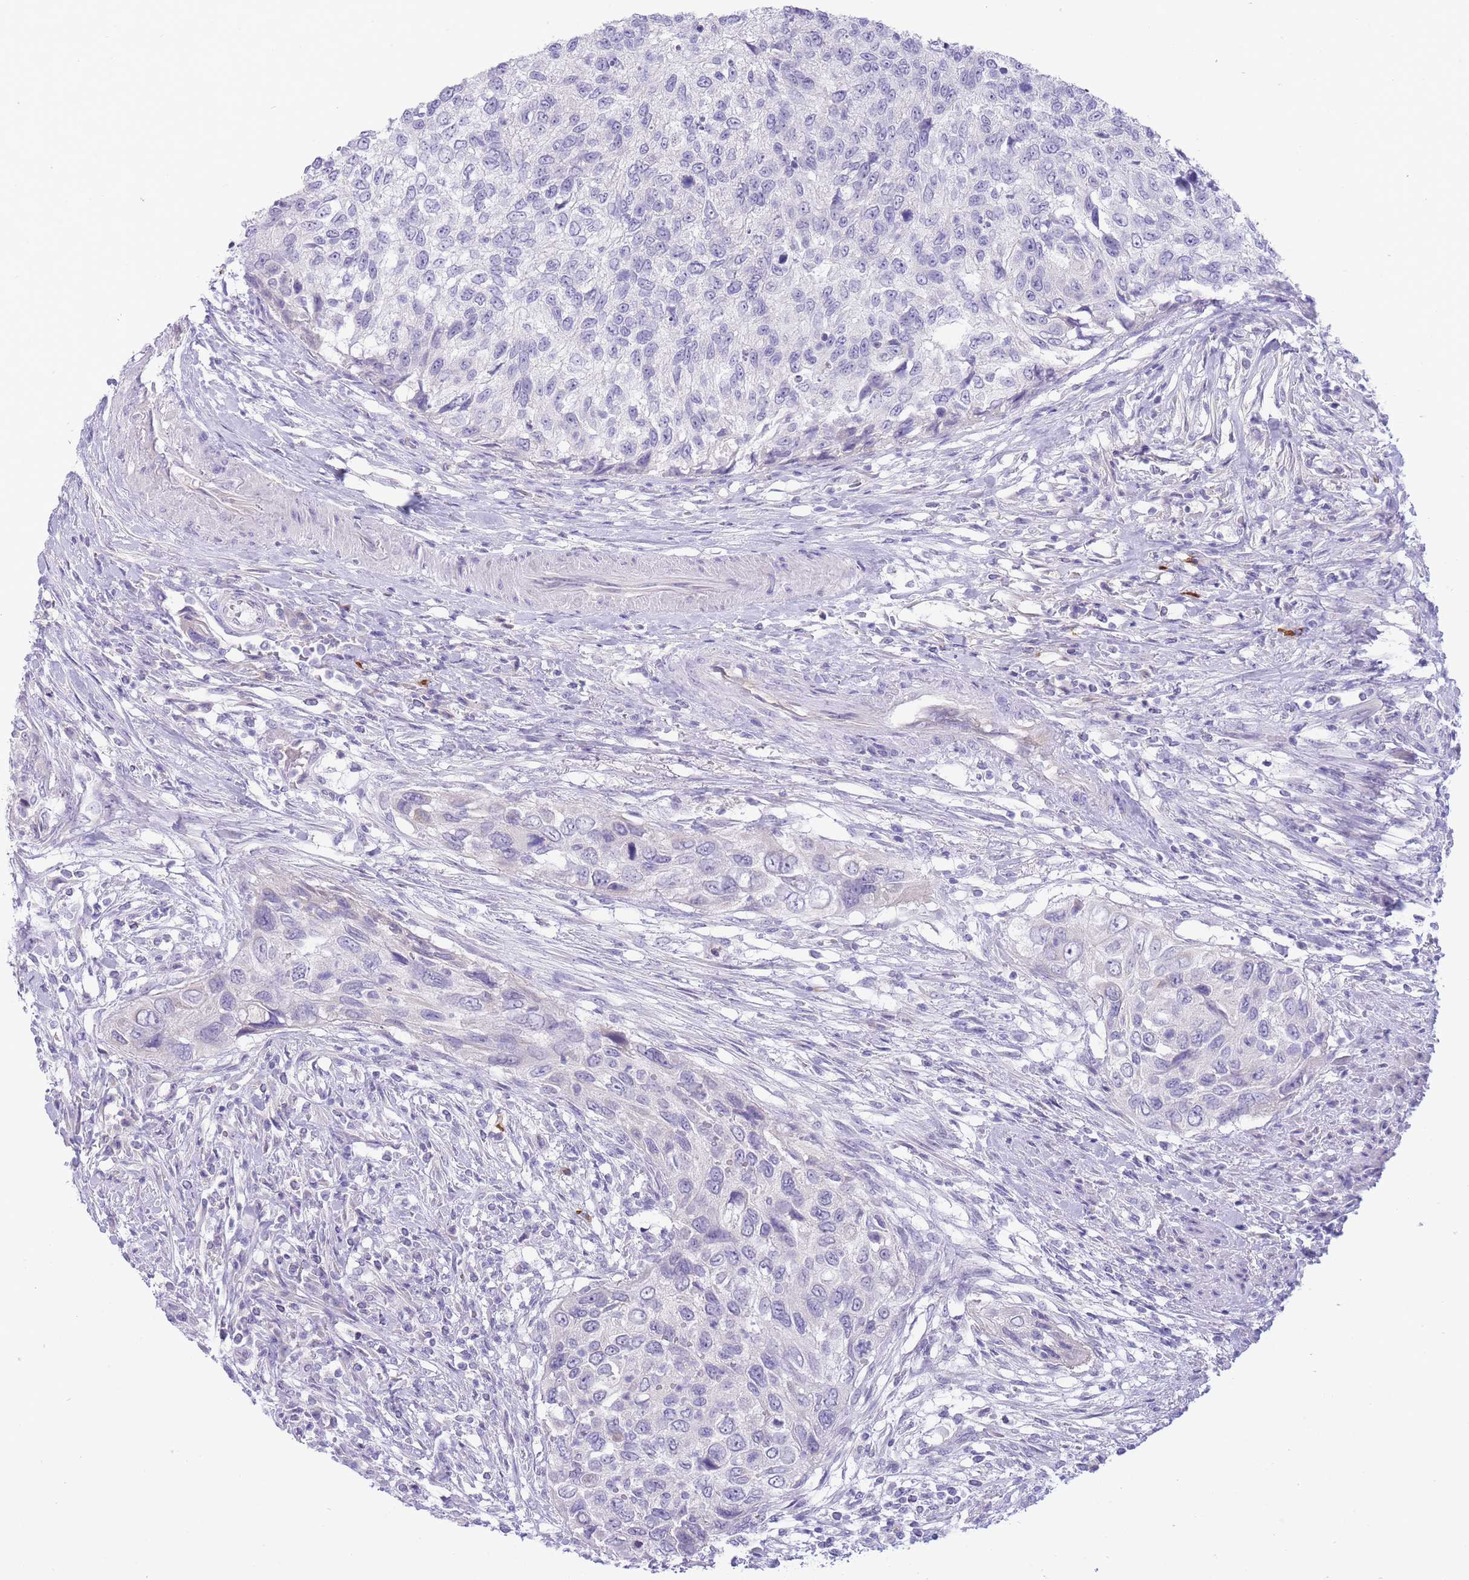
{"staining": {"intensity": "negative", "quantity": "none", "location": "none"}, "tissue": "urothelial cancer", "cell_type": "Tumor cells", "image_type": "cancer", "snomed": [{"axis": "morphology", "description": "Urothelial carcinoma, High grade"}, {"axis": "topography", "description": "Urinary bladder"}], "caption": "An IHC histopathology image of urothelial cancer is shown. There is no staining in tumor cells of urothelial cancer.", "gene": "ASAP3", "patient": {"sex": "female", "age": 60}}